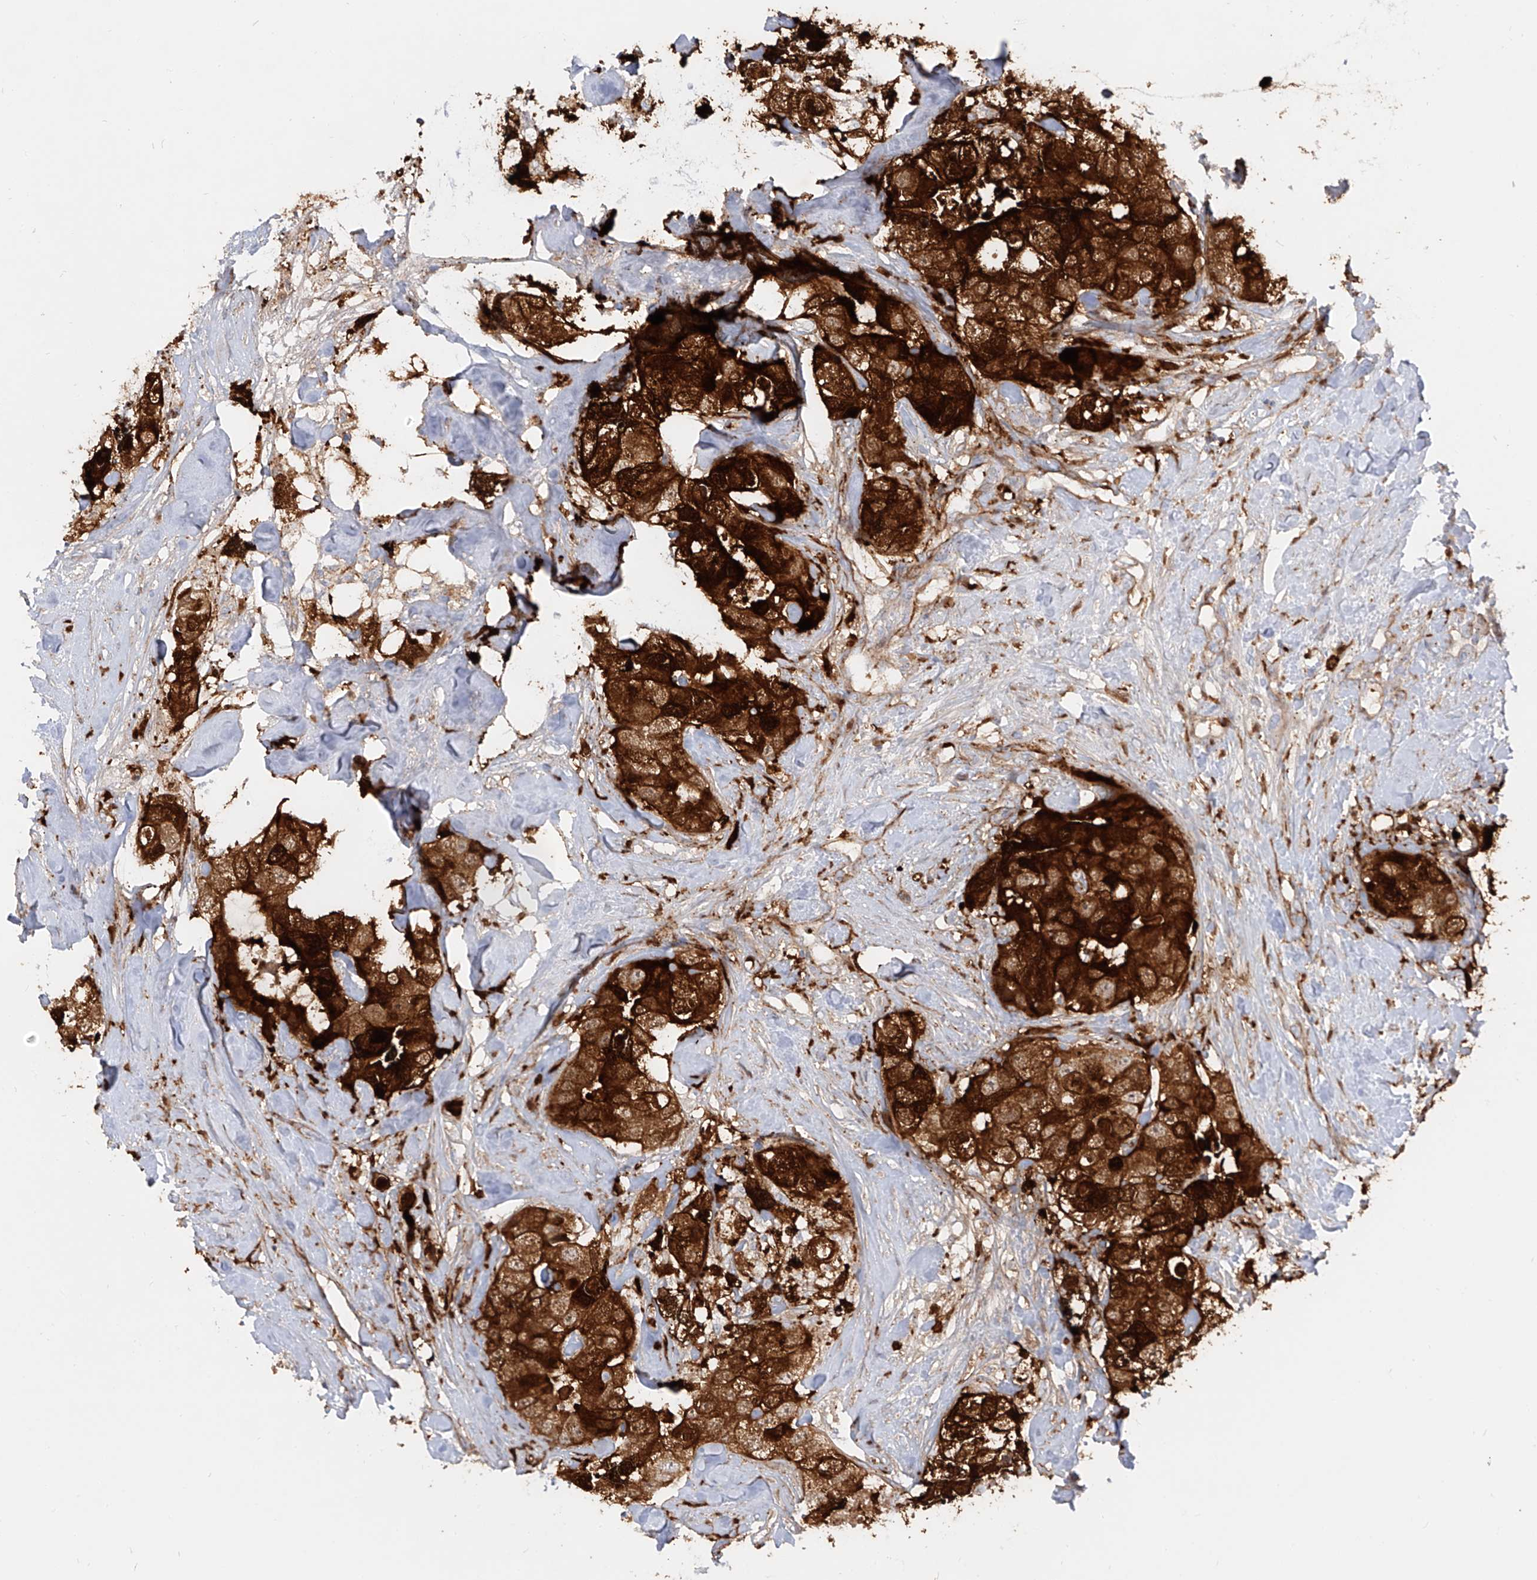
{"staining": {"intensity": "strong", "quantity": ">75%", "location": "cytoplasmic/membranous"}, "tissue": "breast cancer", "cell_type": "Tumor cells", "image_type": "cancer", "snomed": [{"axis": "morphology", "description": "Duct carcinoma"}, {"axis": "topography", "description": "Breast"}], "caption": "A brown stain shows strong cytoplasmic/membranous staining of a protein in breast cancer (infiltrating ductal carcinoma) tumor cells.", "gene": "KYNU", "patient": {"sex": "female", "age": 62}}